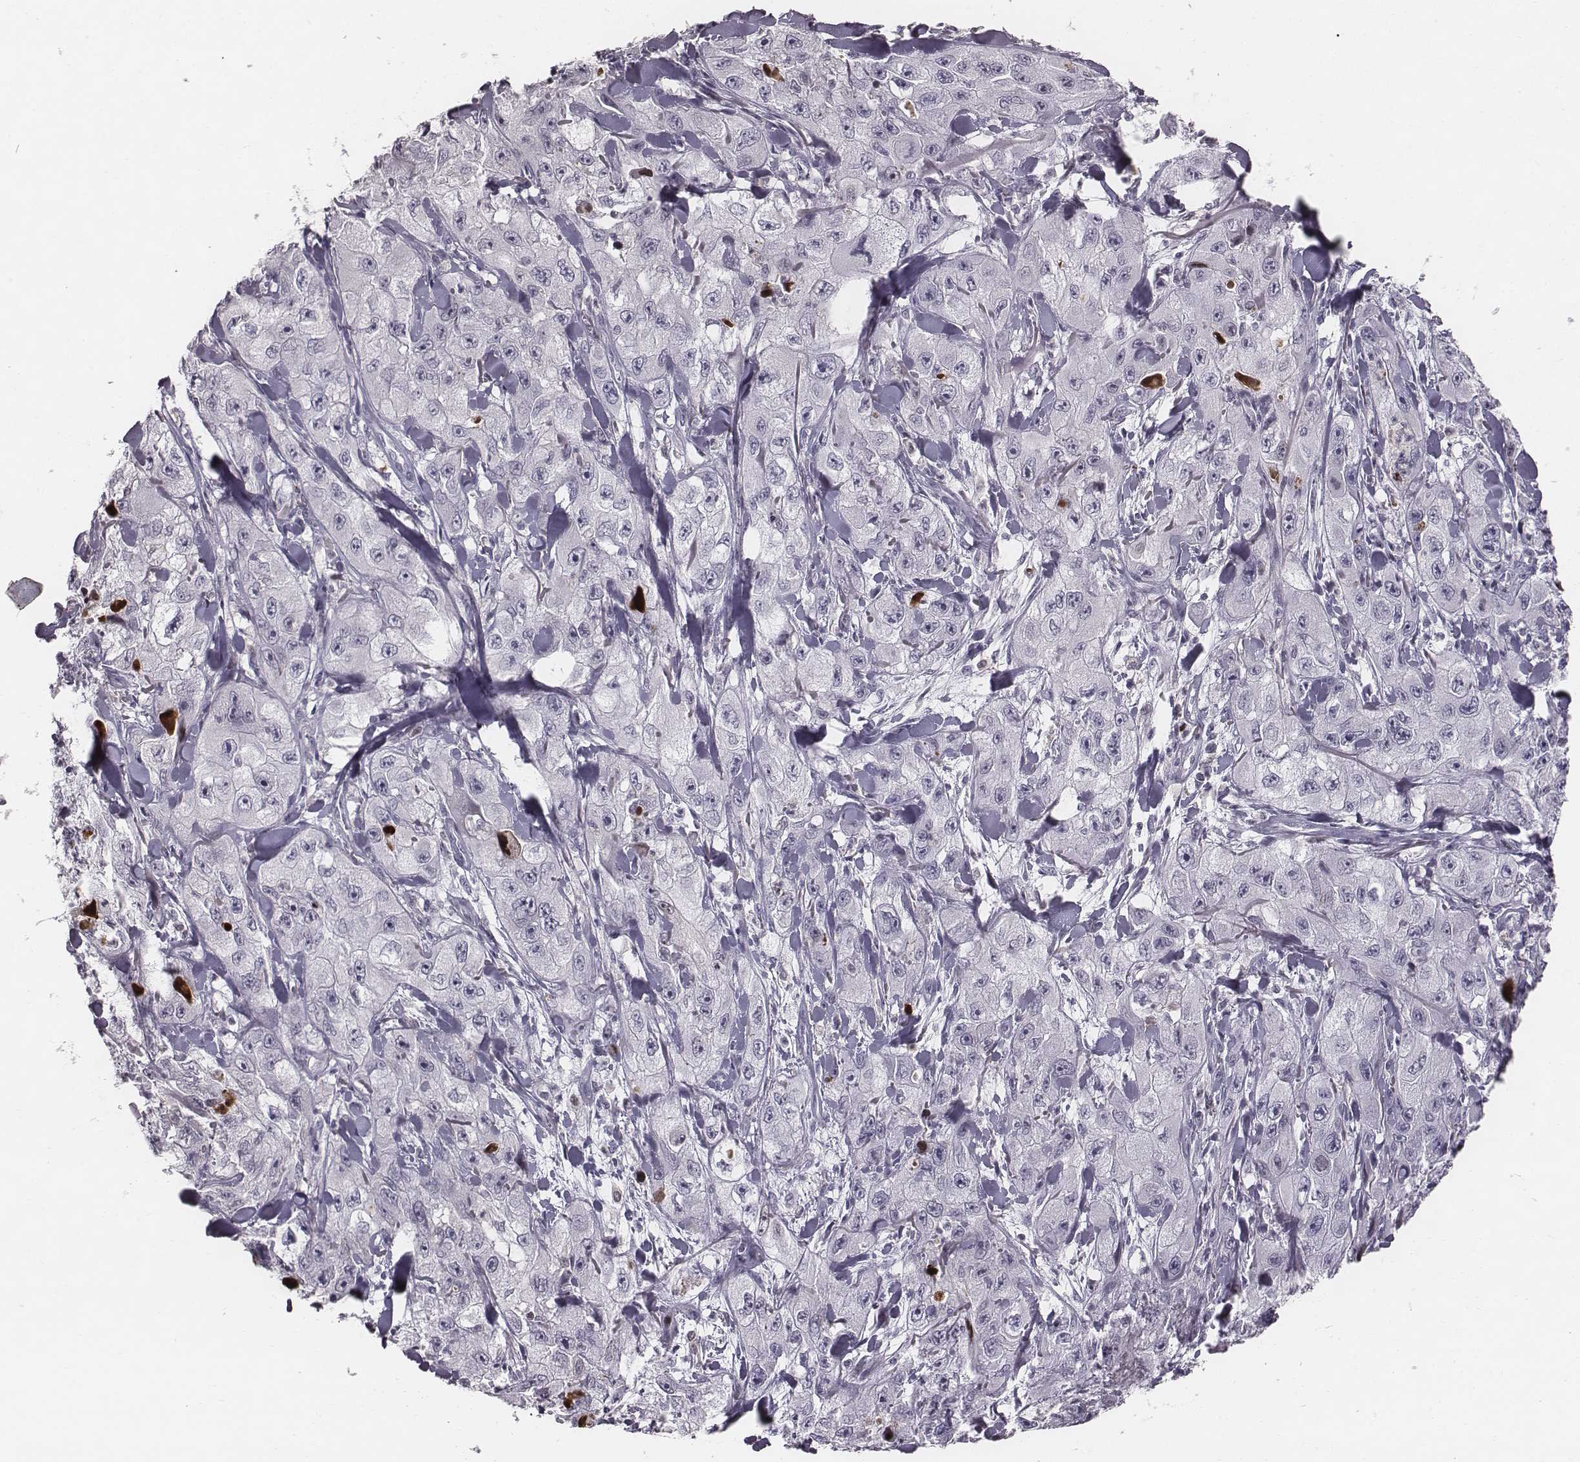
{"staining": {"intensity": "negative", "quantity": "none", "location": "none"}, "tissue": "skin cancer", "cell_type": "Tumor cells", "image_type": "cancer", "snomed": [{"axis": "morphology", "description": "Squamous cell carcinoma, NOS"}, {"axis": "topography", "description": "Skin"}, {"axis": "topography", "description": "Subcutis"}], "caption": "High power microscopy histopathology image of an immunohistochemistry (IHC) histopathology image of skin cancer (squamous cell carcinoma), revealing no significant positivity in tumor cells.", "gene": "NDC1", "patient": {"sex": "male", "age": 73}}